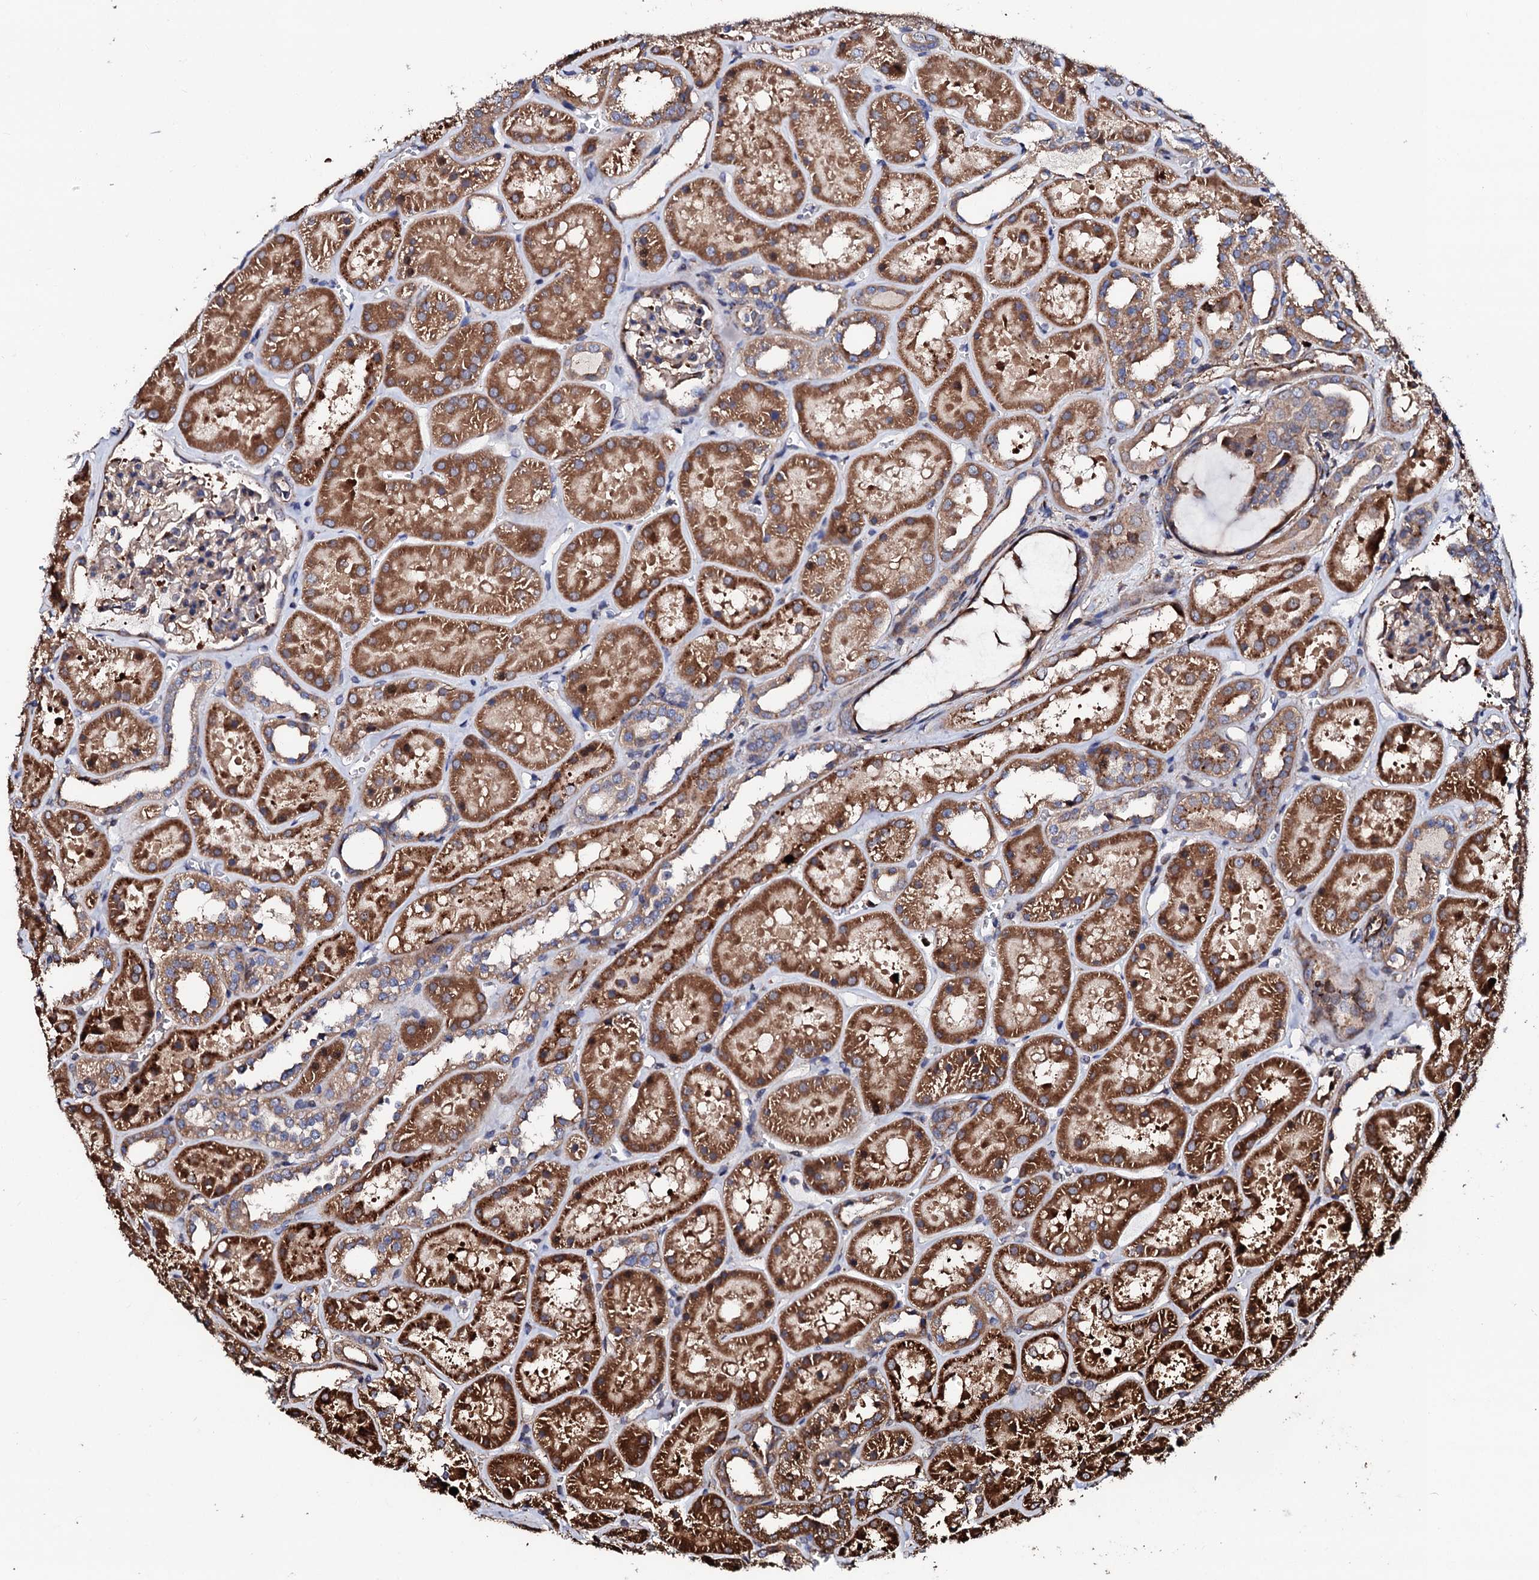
{"staining": {"intensity": "moderate", "quantity": ">75%", "location": "cytoplasmic/membranous"}, "tissue": "kidney", "cell_type": "Cells in glomeruli", "image_type": "normal", "snomed": [{"axis": "morphology", "description": "Normal tissue, NOS"}, {"axis": "topography", "description": "Kidney"}], "caption": "Protein positivity by IHC exhibits moderate cytoplasmic/membranous staining in about >75% of cells in glomeruli in normal kidney.", "gene": "CKAP5", "patient": {"sex": "female", "age": 41}}